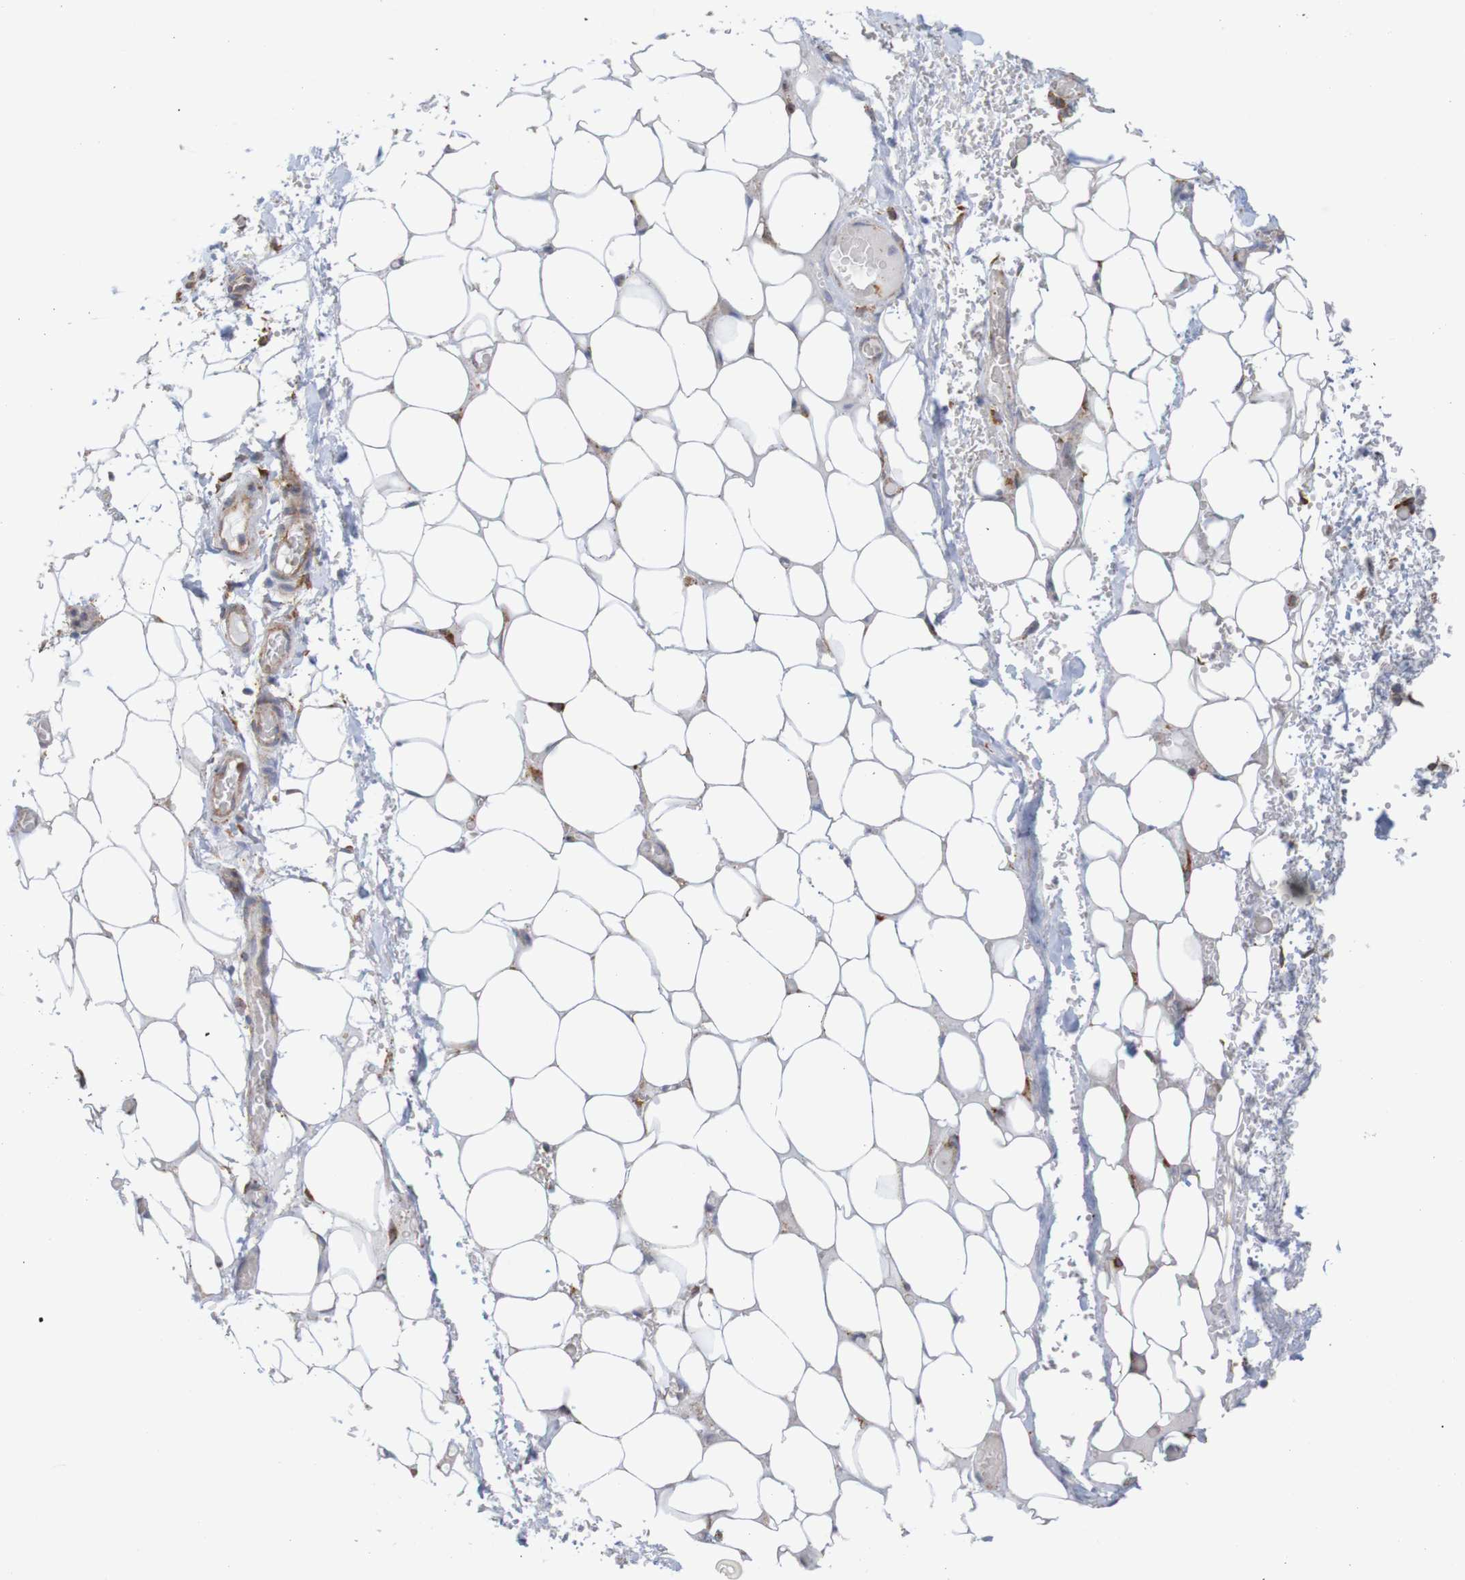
{"staining": {"intensity": "negative", "quantity": "none", "location": "none"}, "tissue": "adipose tissue", "cell_type": "Adipocytes", "image_type": "normal", "snomed": [{"axis": "morphology", "description": "Normal tissue, NOS"}, {"axis": "morphology", "description": "Adenocarcinoma, NOS"}, {"axis": "topography", "description": "Esophagus"}], "caption": "Immunohistochemistry (IHC) micrograph of benign adipose tissue: human adipose tissue stained with DAB (3,3'-diaminobenzidine) shows no significant protein positivity in adipocytes.", "gene": "PDIA3", "patient": {"sex": "male", "age": 62}}